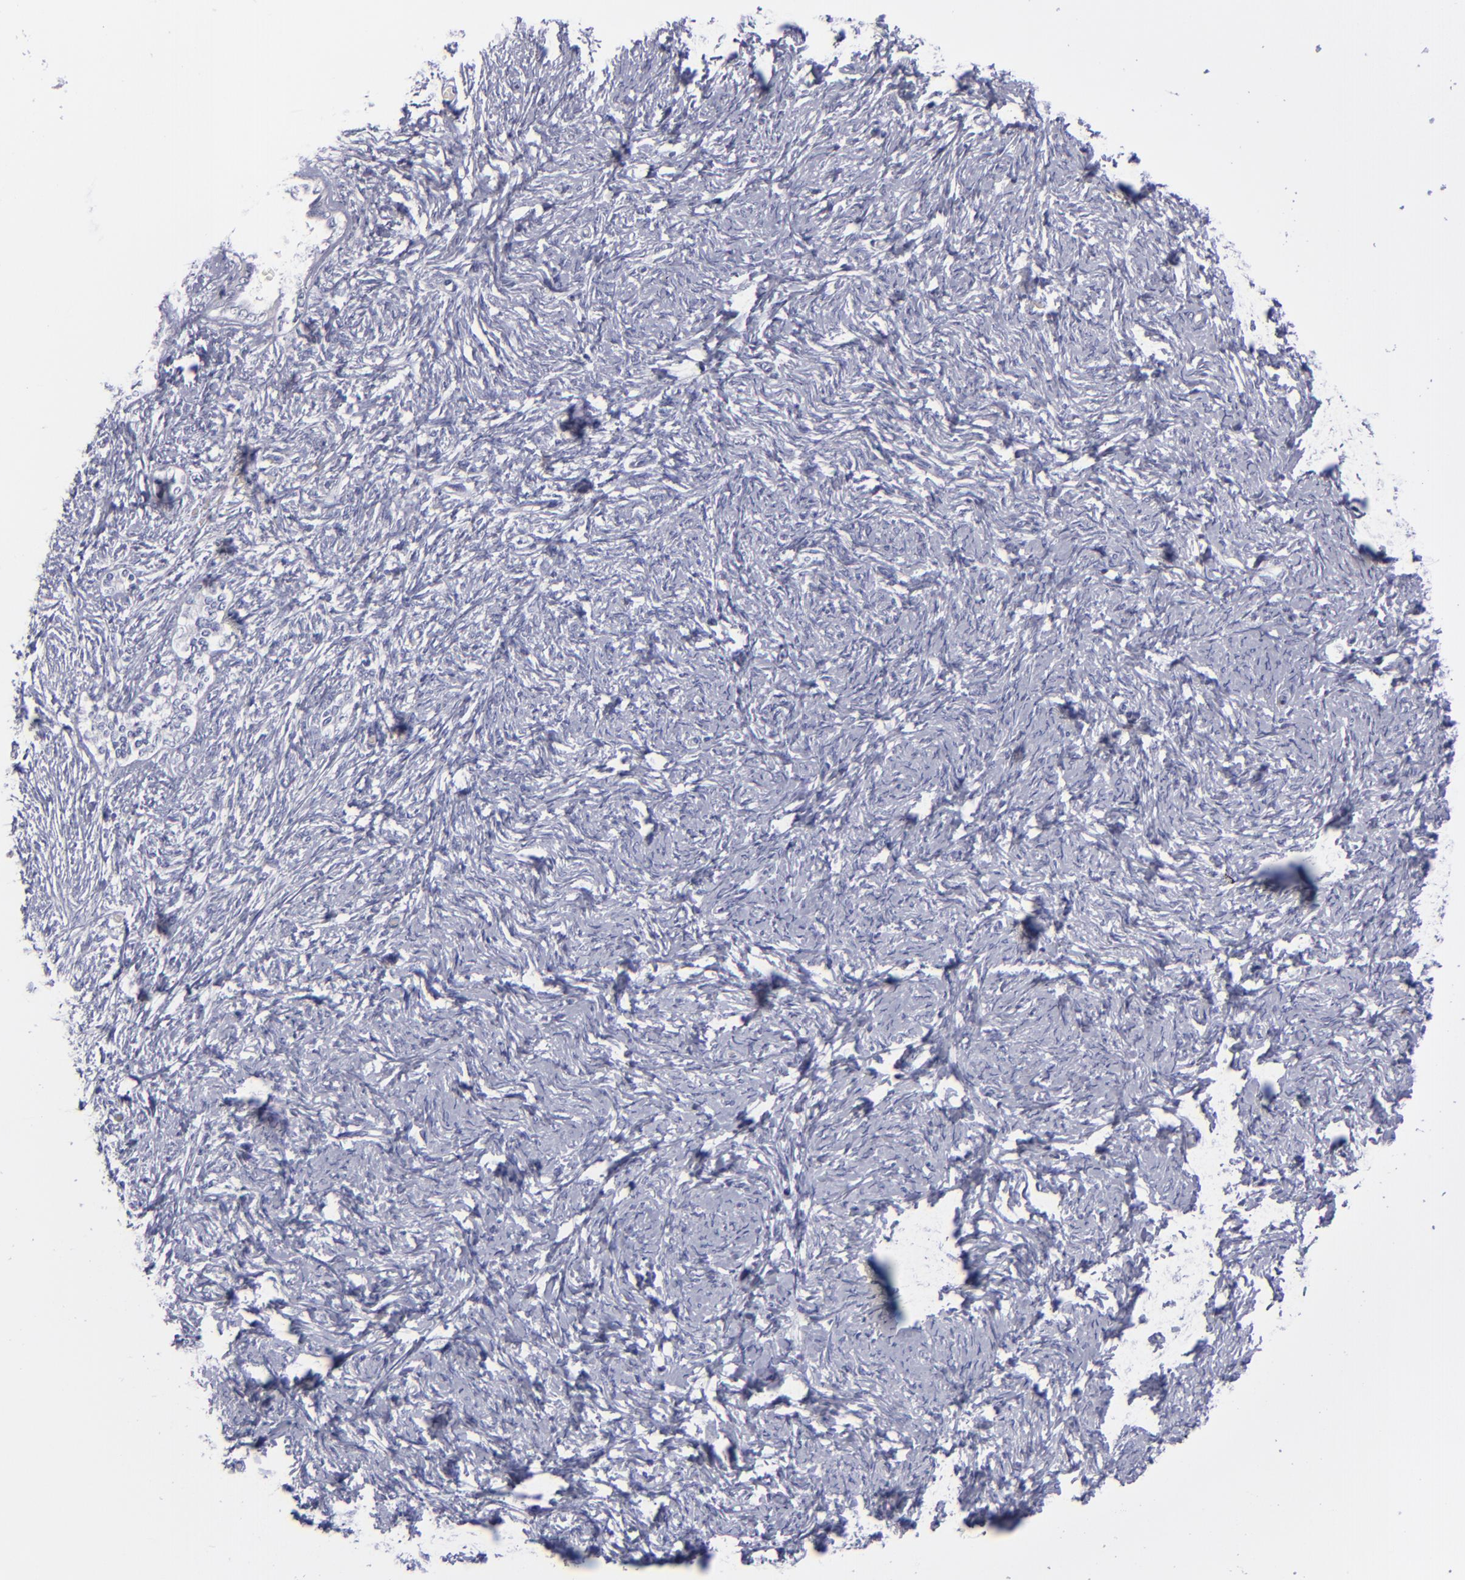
{"staining": {"intensity": "negative", "quantity": "none", "location": "none"}, "tissue": "ovarian cancer", "cell_type": "Tumor cells", "image_type": "cancer", "snomed": [{"axis": "morphology", "description": "Normal tissue, NOS"}, {"axis": "morphology", "description": "Cystadenocarcinoma, serous, NOS"}, {"axis": "topography", "description": "Ovary"}], "caption": "Tumor cells show no significant expression in ovarian cancer.", "gene": "ANPEP", "patient": {"sex": "female", "age": 62}}